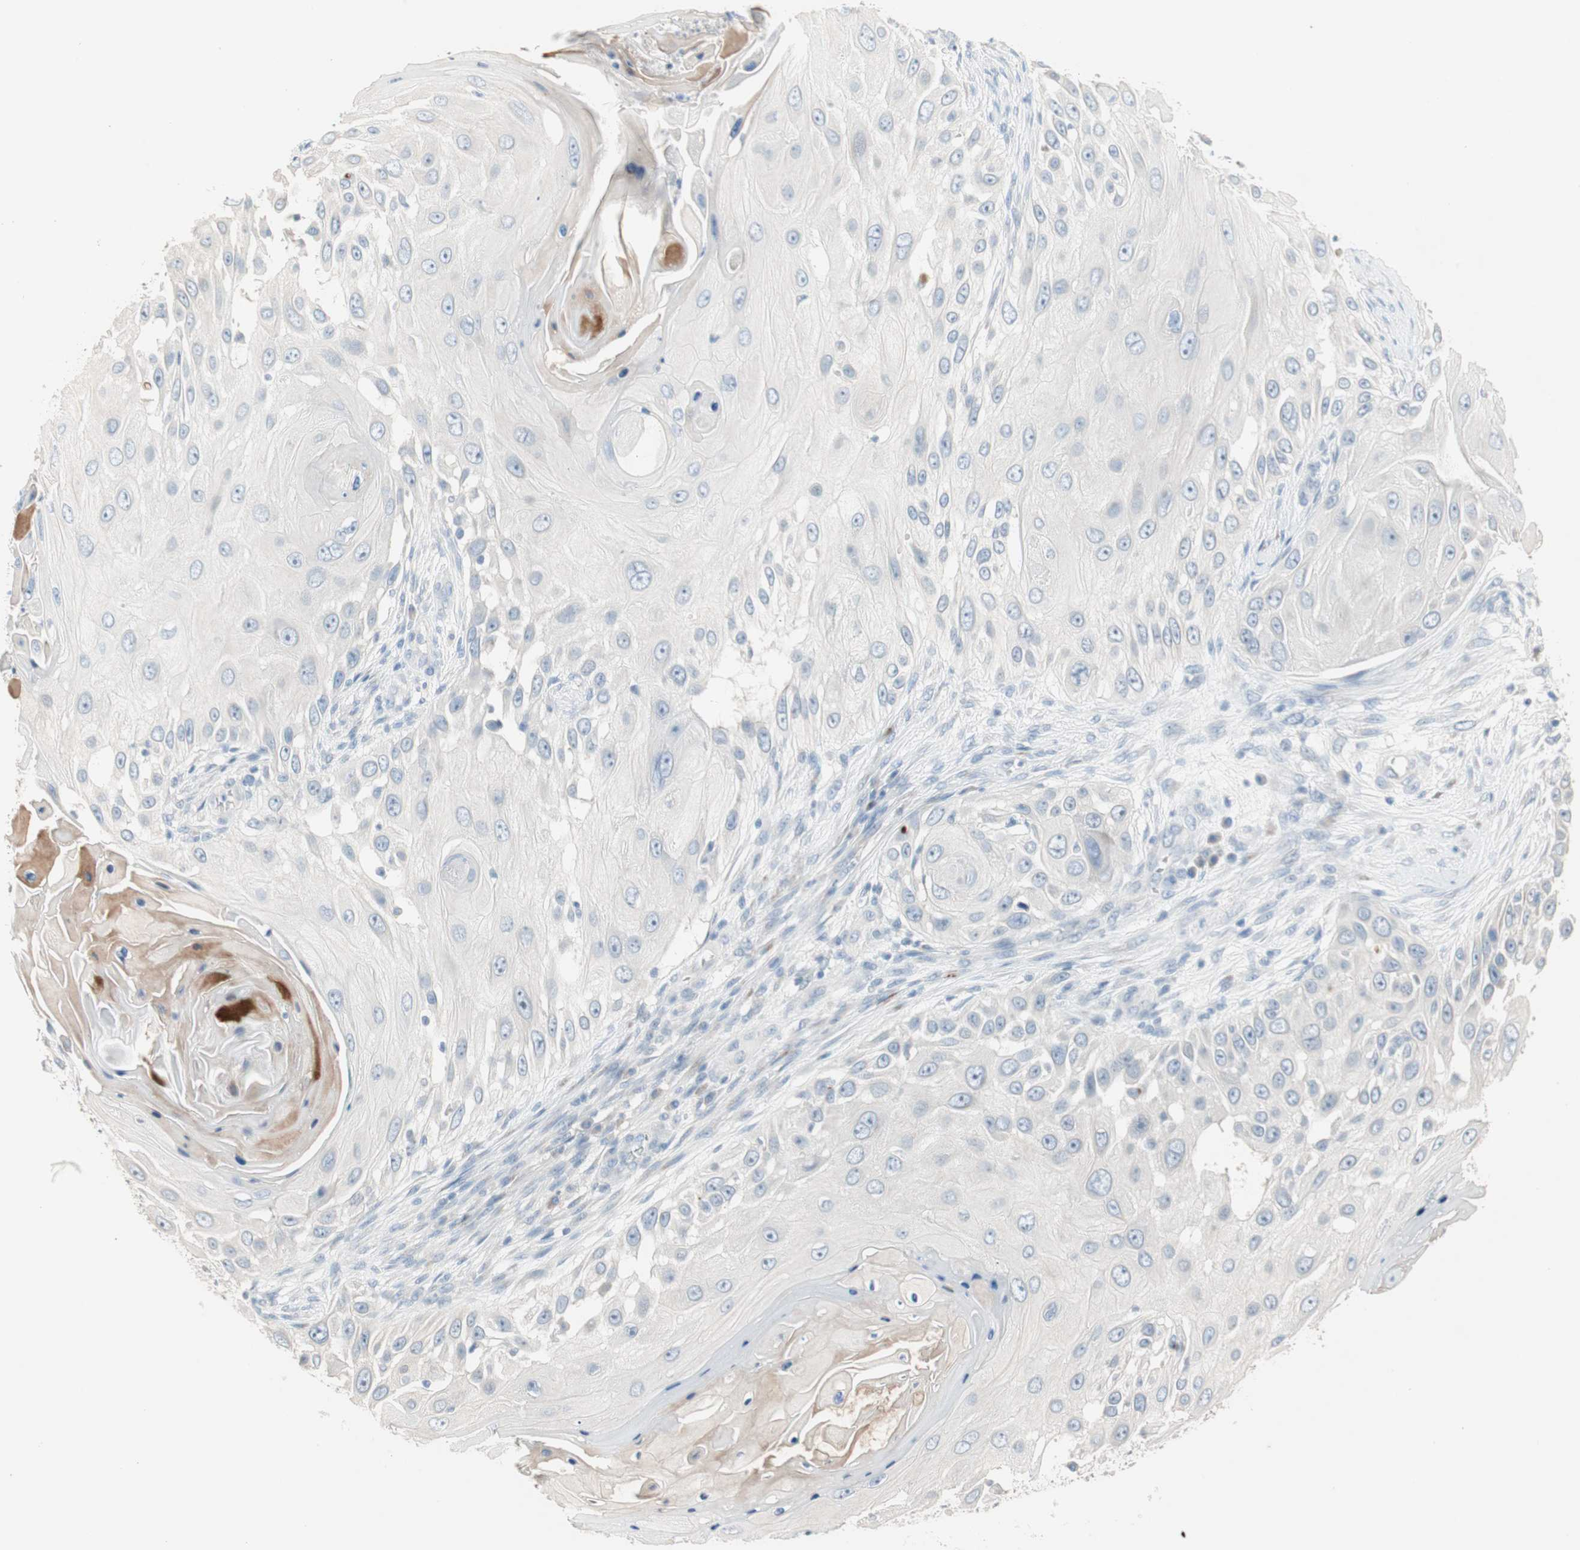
{"staining": {"intensity": "negative", "quantity": "none", "location": "none"}, "tissue": "skin cancer", "cell_type": "Tumor cells", "image_type": "cancer", "snomed": [{"axis": "morphology", "description": "Squamous cell carcinoma, NOS"}, {"axis": "topography", "description": "Skin"}], "caption": "Skin cancer (squamous cell carcinoma) was stained to show a protein in brown. There is no significant staining in tumor cells.", "gene": "PDZK1", "patient": {"sex": "female", "age": 44}}